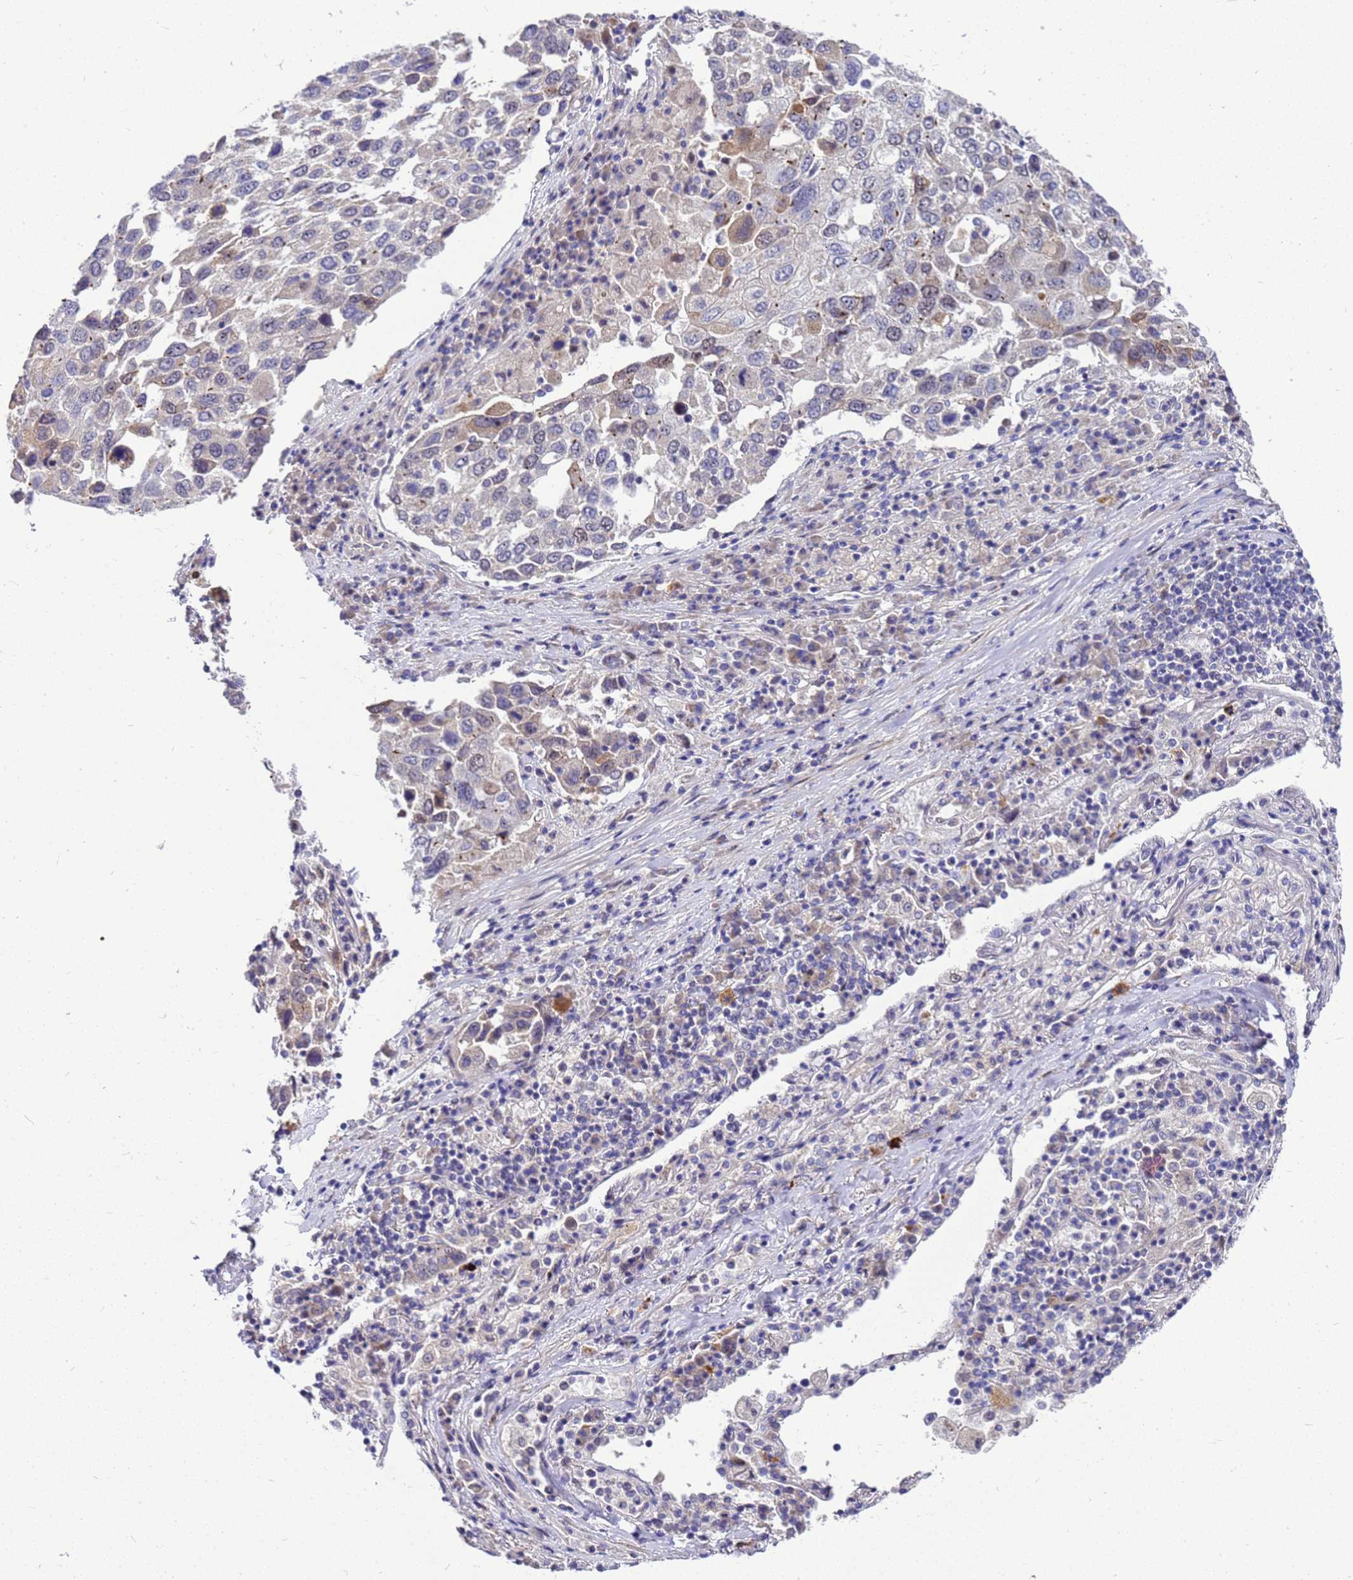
{"staining": {"intensity": "negative", "quantity": "none", "location": "none"}, "tissue": "lung cancer", "cell_type": "Tumor cells", "image_type": "cancer", "snomed": [{"axis": "morphology", "description": "Squamous cell carcinoma, NOS"}, {"axis": "topography", "description": "Lung"}], "caption": "Squamous cell carcinoma (lung) was stained to show a protein in brown. There is no significant expression in tumor cells. (DAB (3,3'-diaminobenzidine) IHC with hematoxylin counter stain).", "gene": "POP7", "patient": {"sex": "male", "age": 65}}